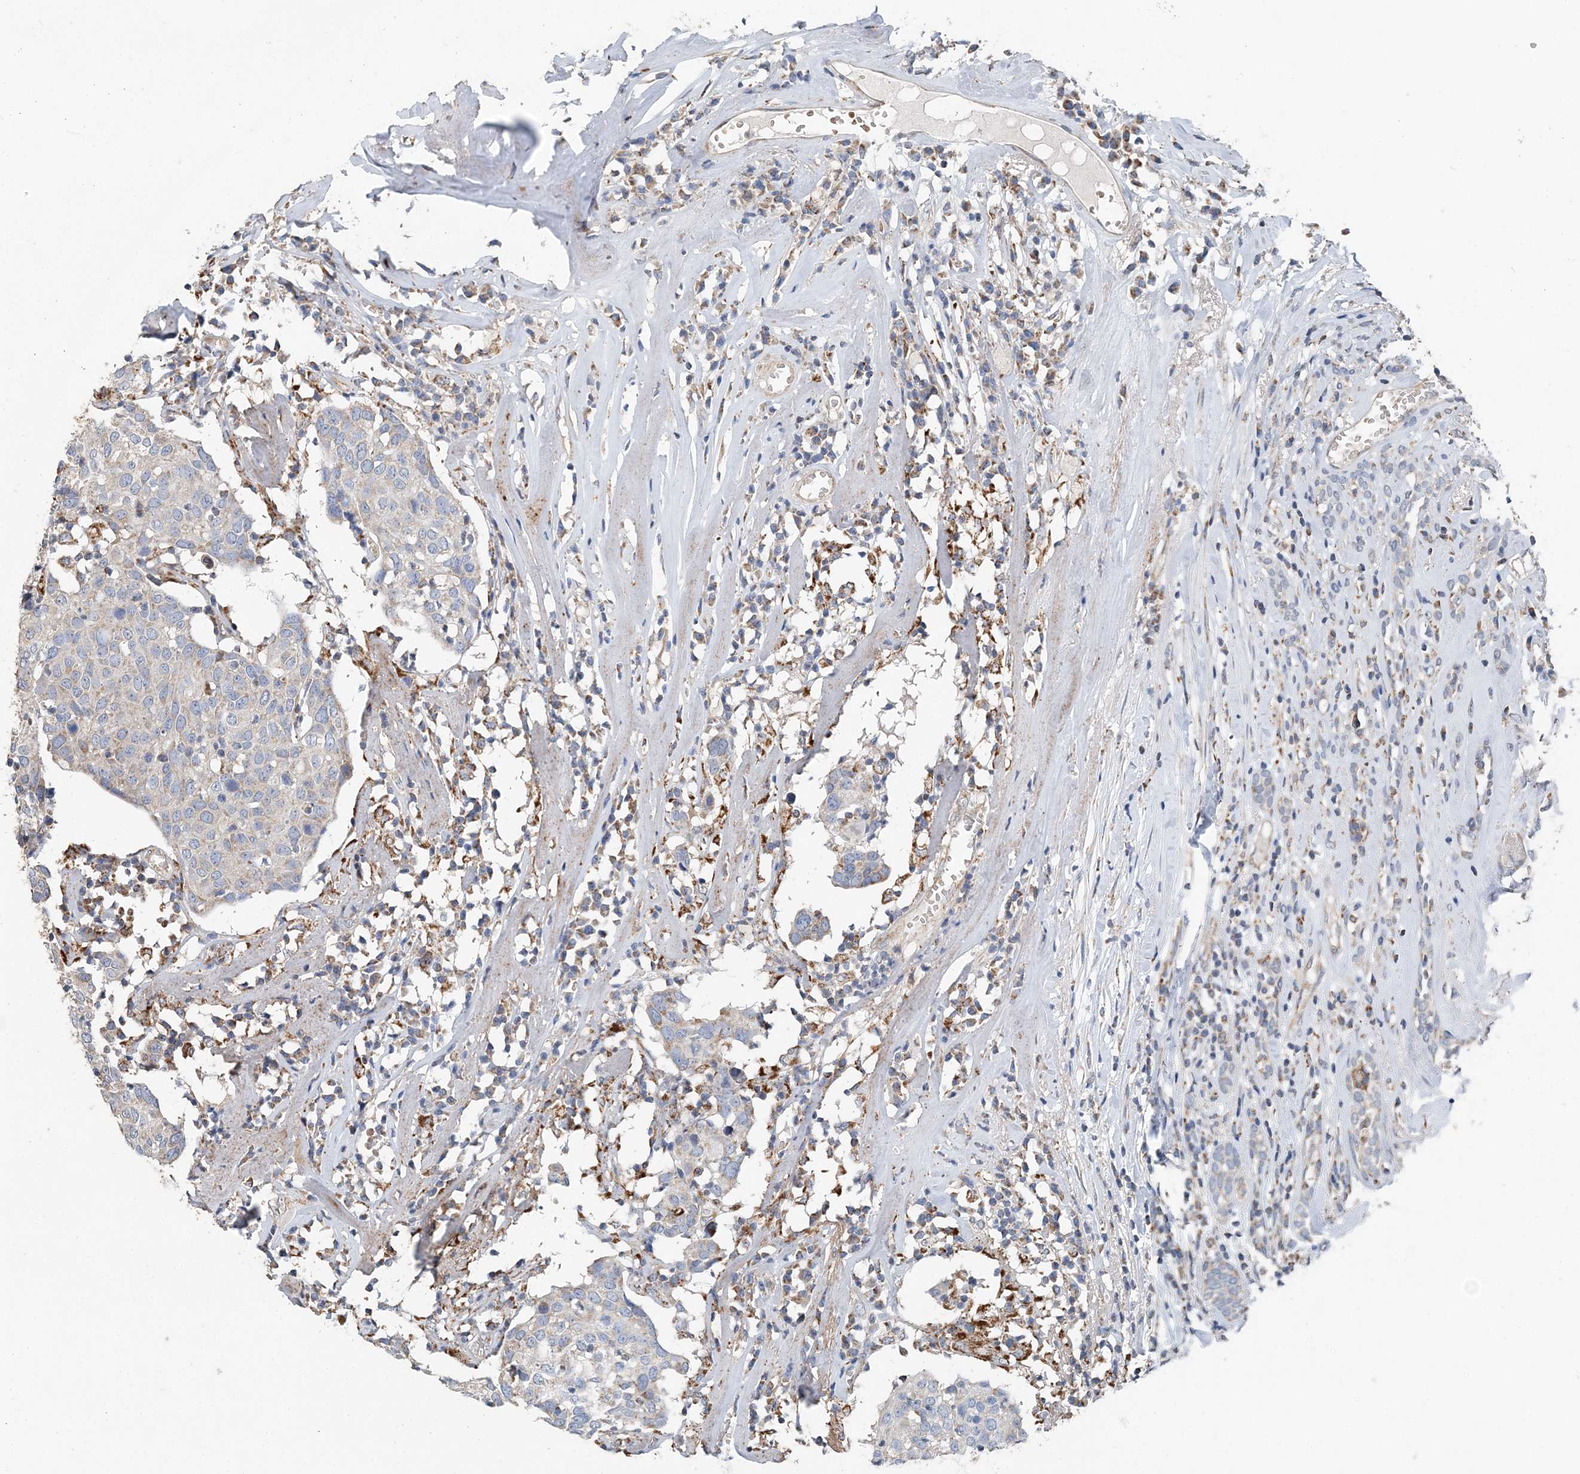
{"staining": {"intensity": "weak", "quantity": "<25%", "location": "cytoplasmic/membranous"}, "tissue": "head and neck cancer", "cell_type": "Tumor cells", "image_type": "cancer", "snomed": [{"axis": "morphology", "description": "Adenocarcinoma, NOS"}, {"axis": "topography", "description": "Salivary gland"}, {"axis": "topography", "description": "Head-Neck"}], "caption": "A histopathology image of head and neck adenocarcinoma stained for a protein shows no brown staining in tumor cells.", "gene": "SPRY2", "patient": {"sex": "female", "age": 65}}